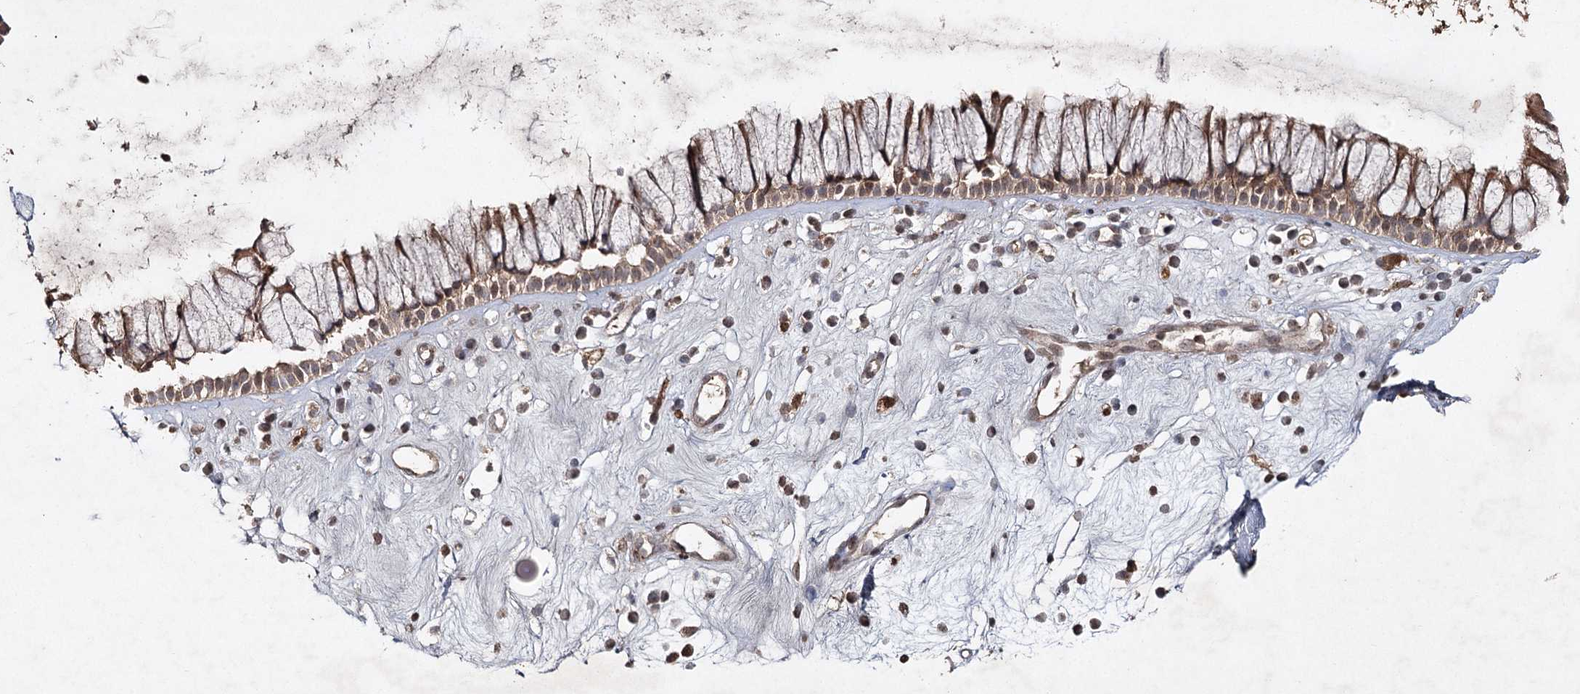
{"staining": {"intensity": "weak", "quantity": ">75%", "location": "cytoplasmic/membranous"}, "tissue": "nasopharynx", "cell_type": "Respiratory epithelial cells", "image_type": "normal", "snomed": [{"axis": "morphology", "description": "Normal tissue, NOS"}, {"axis": "morphology", "description": "Inflammation, NOS"}, {"axis": "topography", "description": "Nasopharynx"}], "caption": "DAB immunohistochemical staining of unremarkable human nasopharynx displays weak cytoplasmic/membranous protein expression in approximately >75% of respiratory epithelial cells.", "gene": "CYP2B6", "patient": {"sex": "male", "age": 29}}